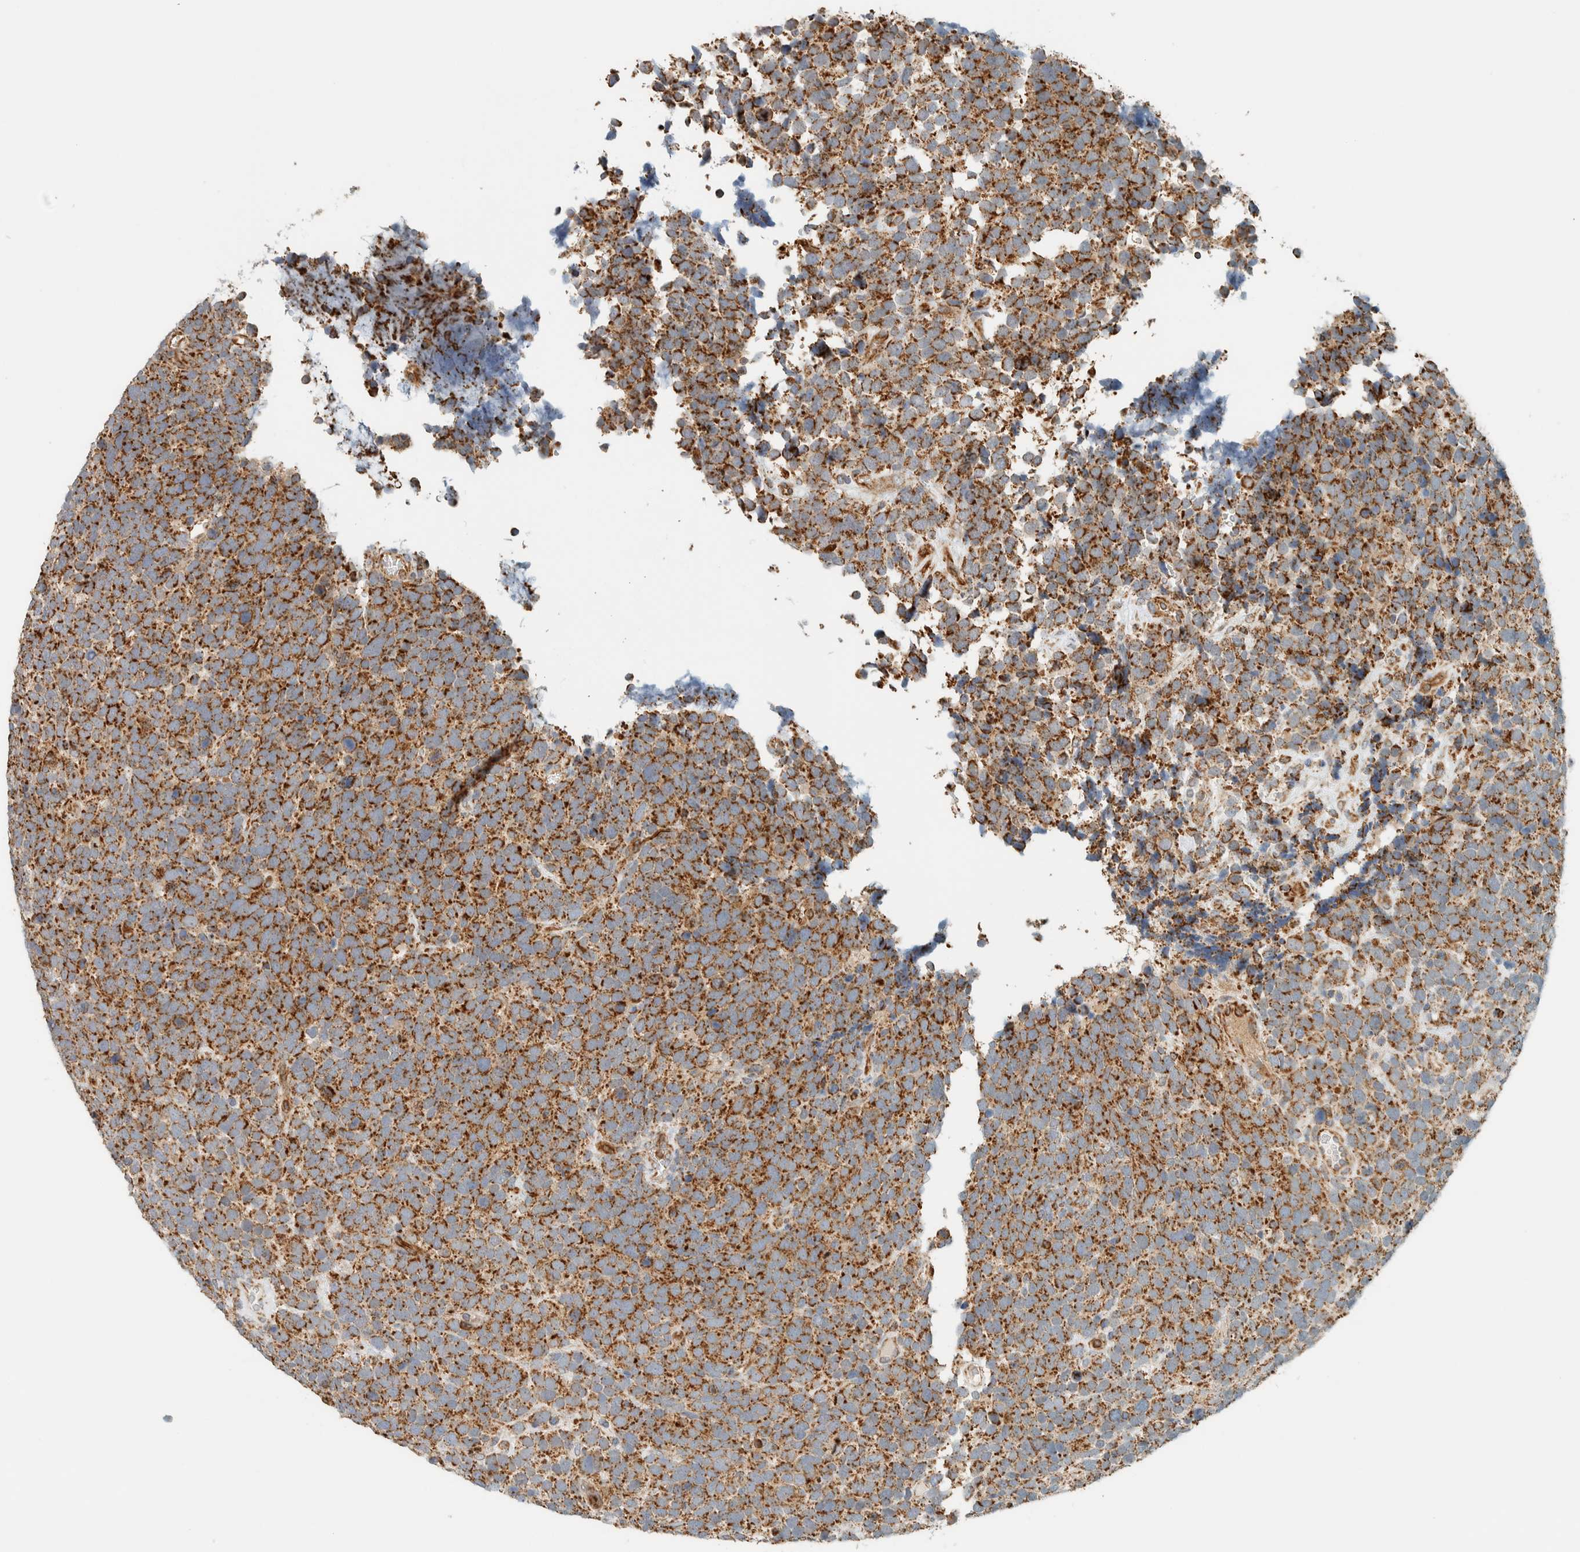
{"staining": {"intensity": "moderate", "quantity": ">75%", "location": "cytoplasmic/membranous"}, "tissue": "urothelial cancer", "cell_type": "Tumor cells", "image_type": "cancer", "snomed": [{"axis": "morphology", "description": "Urothelial carcinoma, High grade"}, {"axis": "topography", "description": "Urinary bladder"}], "caption": "Immunohistochemistry (IHC) (DAB) staining of urothelial cancer reveals moderate cytoplasmic/membranous protein staining in approximately >75% of tumor cells. Immunohistochemistry stains the protein in brown and the nuclei are stained blue.", "gene": "KIFAP3", "patient": {"sex": "female", "age": 82}}